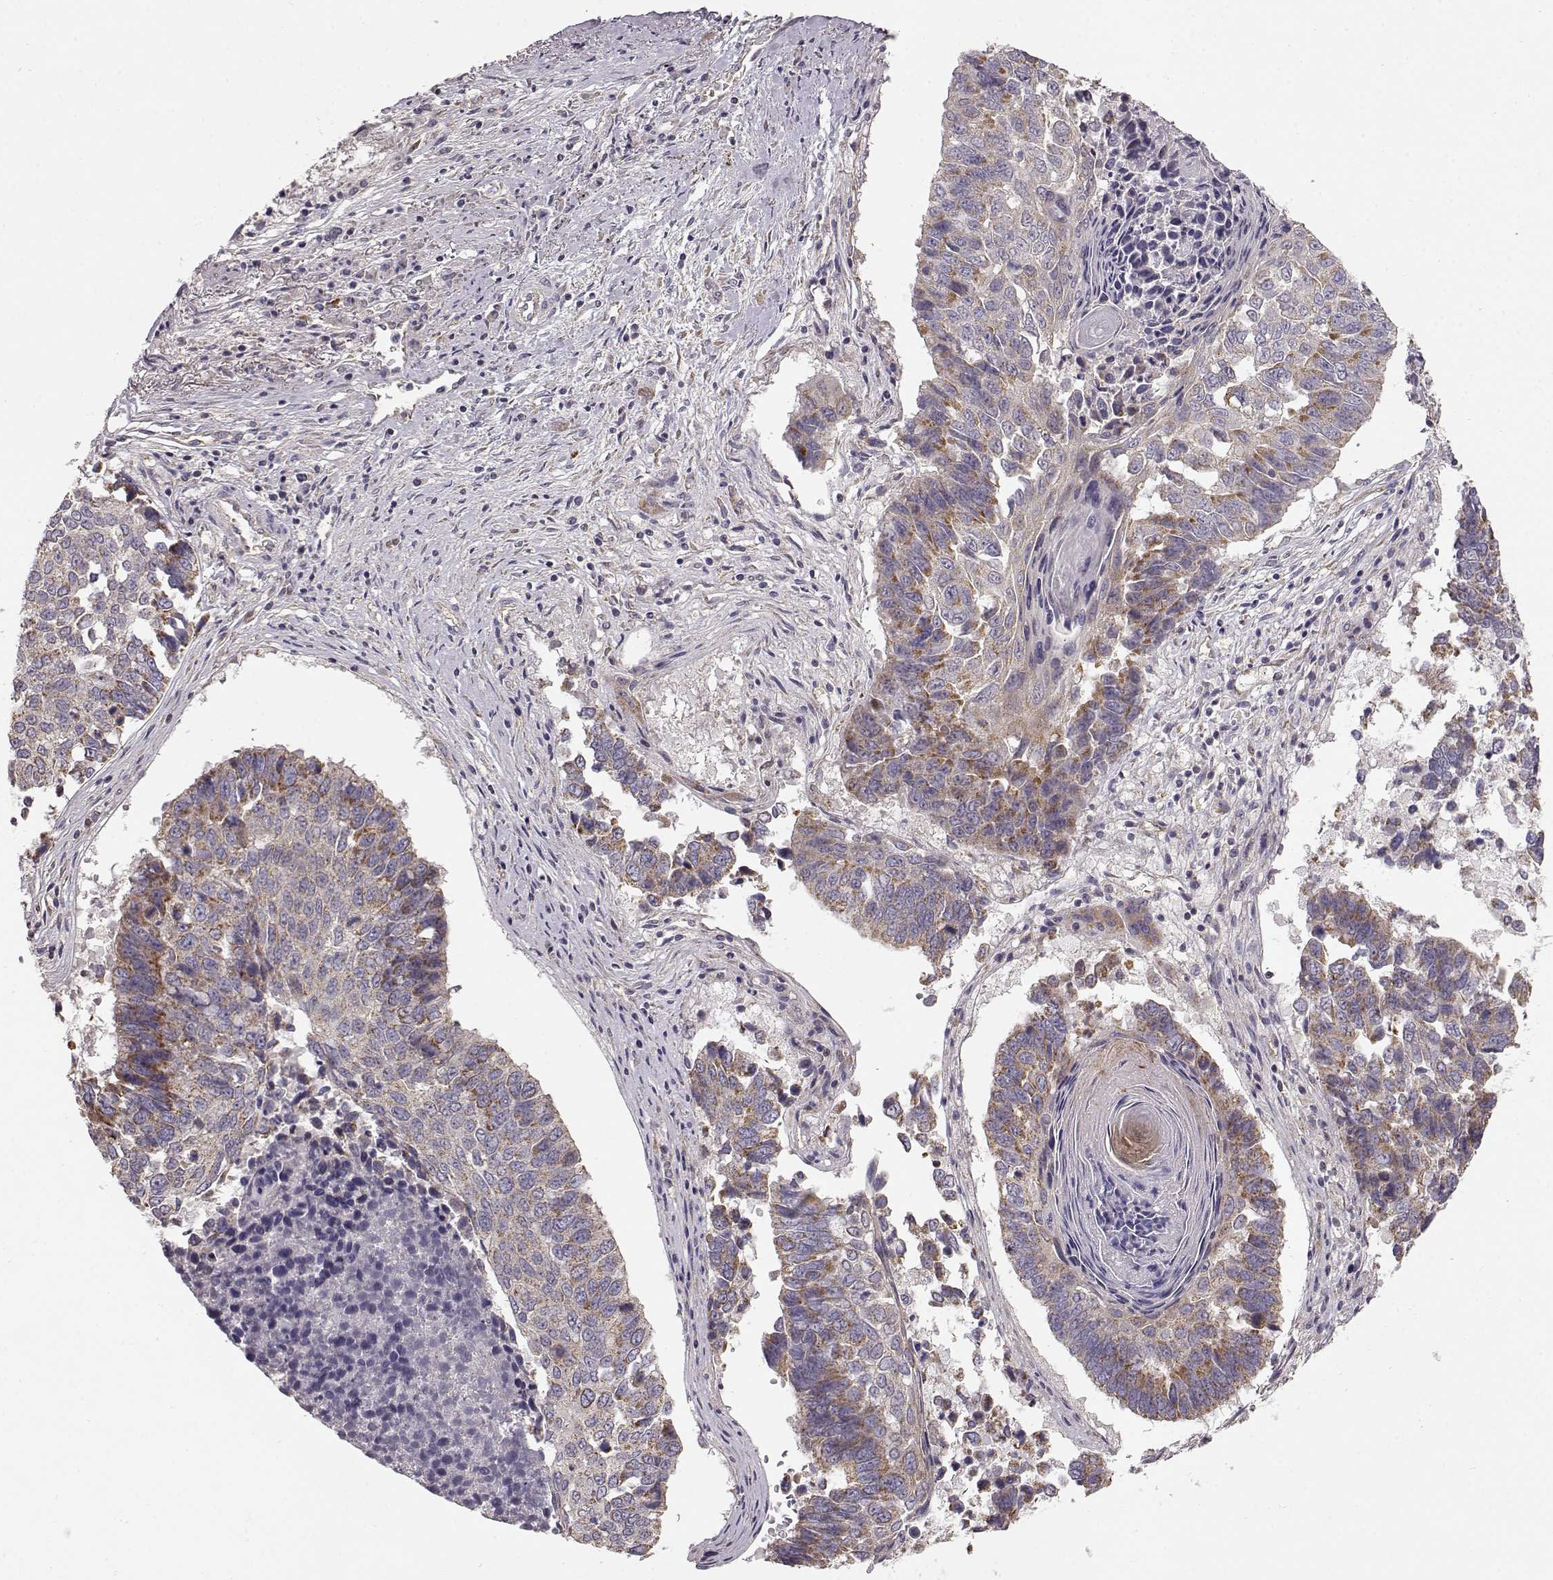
{"staining": {"intensity": "moderate", "quantity": ">75%", "location": "cytoplasmic/membranous"}, "tissue": "lung cancer", "cell_type": "Tumor cells", "image_type": "cancer", "snomed": [{"axis": "morphology", "description": "Squamous cell carcinoma, NOS"}, {"axis": "topography", "description": "Lung"}], "caption": "High-power microscopy captured an IHC image of lung squamous cell carcinoma, revealing moderate cytoplasmic/membranous staining in approximately >75% of tumor cells.", "gene": "ERBB3", "patient": {"sex": "male", "age": 73}}